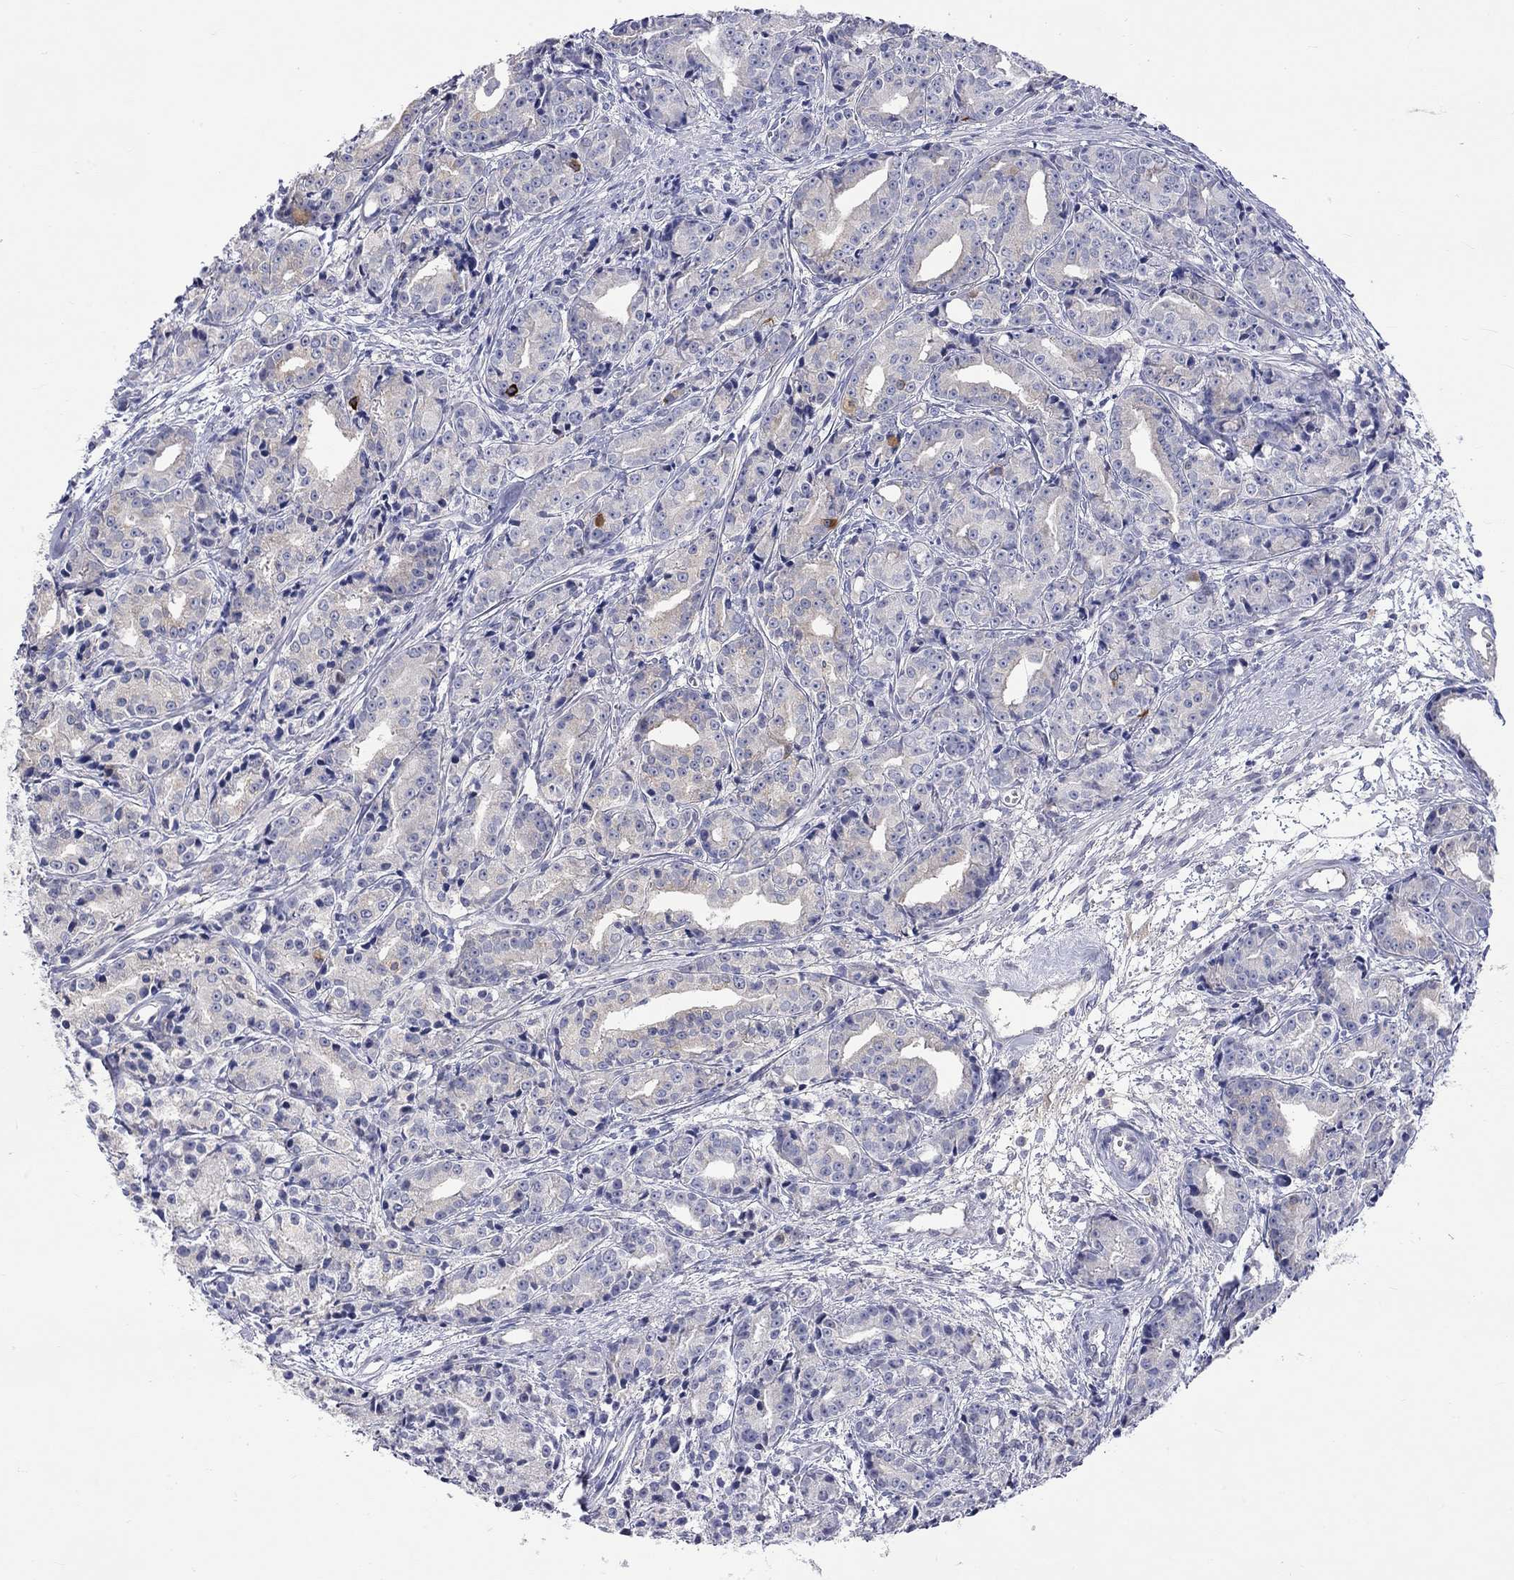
{"staining": {"intensity": "strong", "quantity": "<25%", "location": "cytoplasmic/membranous"}, "tissue": "prostate cancer", "cell_type": "Tumor cells", "image_type": "cancer", "snomed": [{"axis": "morphology", "description": "Adenocarcinoma, Medium grade"}, {"axis": "topography", "description": "Prostate"}], "caption": "High-magnification brightfield microscopy of adenocarcinoma (medium-grade) (prostate) stained with DAB (brown) and counterstained with hematoxylin (blue). tumor cells exhibit strong cytoplasmic/membranous expression is present in approximately<25% of cells.", "gene": "LRFN4", "patient": {"sex": "male", "age": 74}}